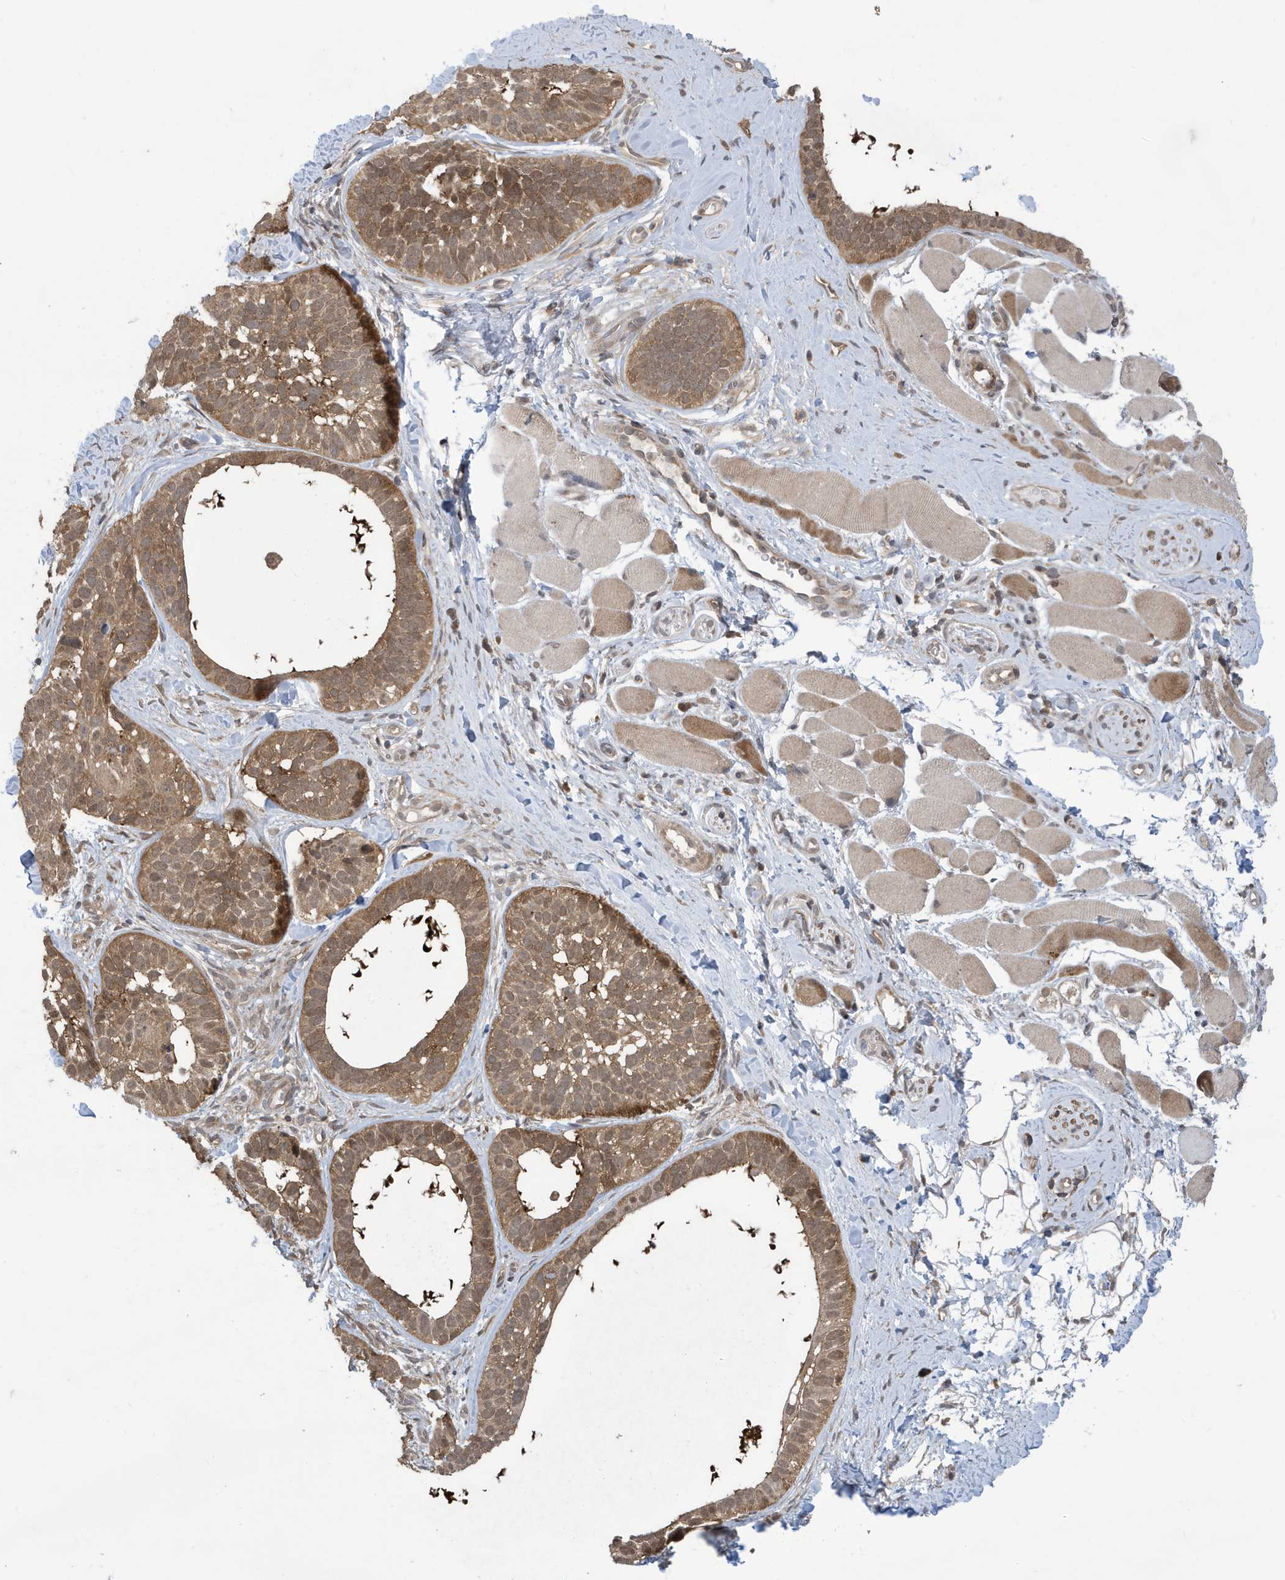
{"staining": {"intensity": "moderate", "quantity": ">75%", "location": "cytoplasmic/membranous"}, "tissue": "skin cancer", "cell_type": "Tumor cells", "image_type": "cancer", "snomed": [{"axis": "morphology", "description": "Basal cell carcinoma"}, {"axis": "topography", "description": "Skin"}], "caption": "Protein staining of skin cancer (basal cell carcinoma) tissue demonstrates moderate cytoplasmic/membranous expression in about >75% of tumor cells.", "gene": "UBQLN1", "patient": {"sex": "male", "age": 62}}